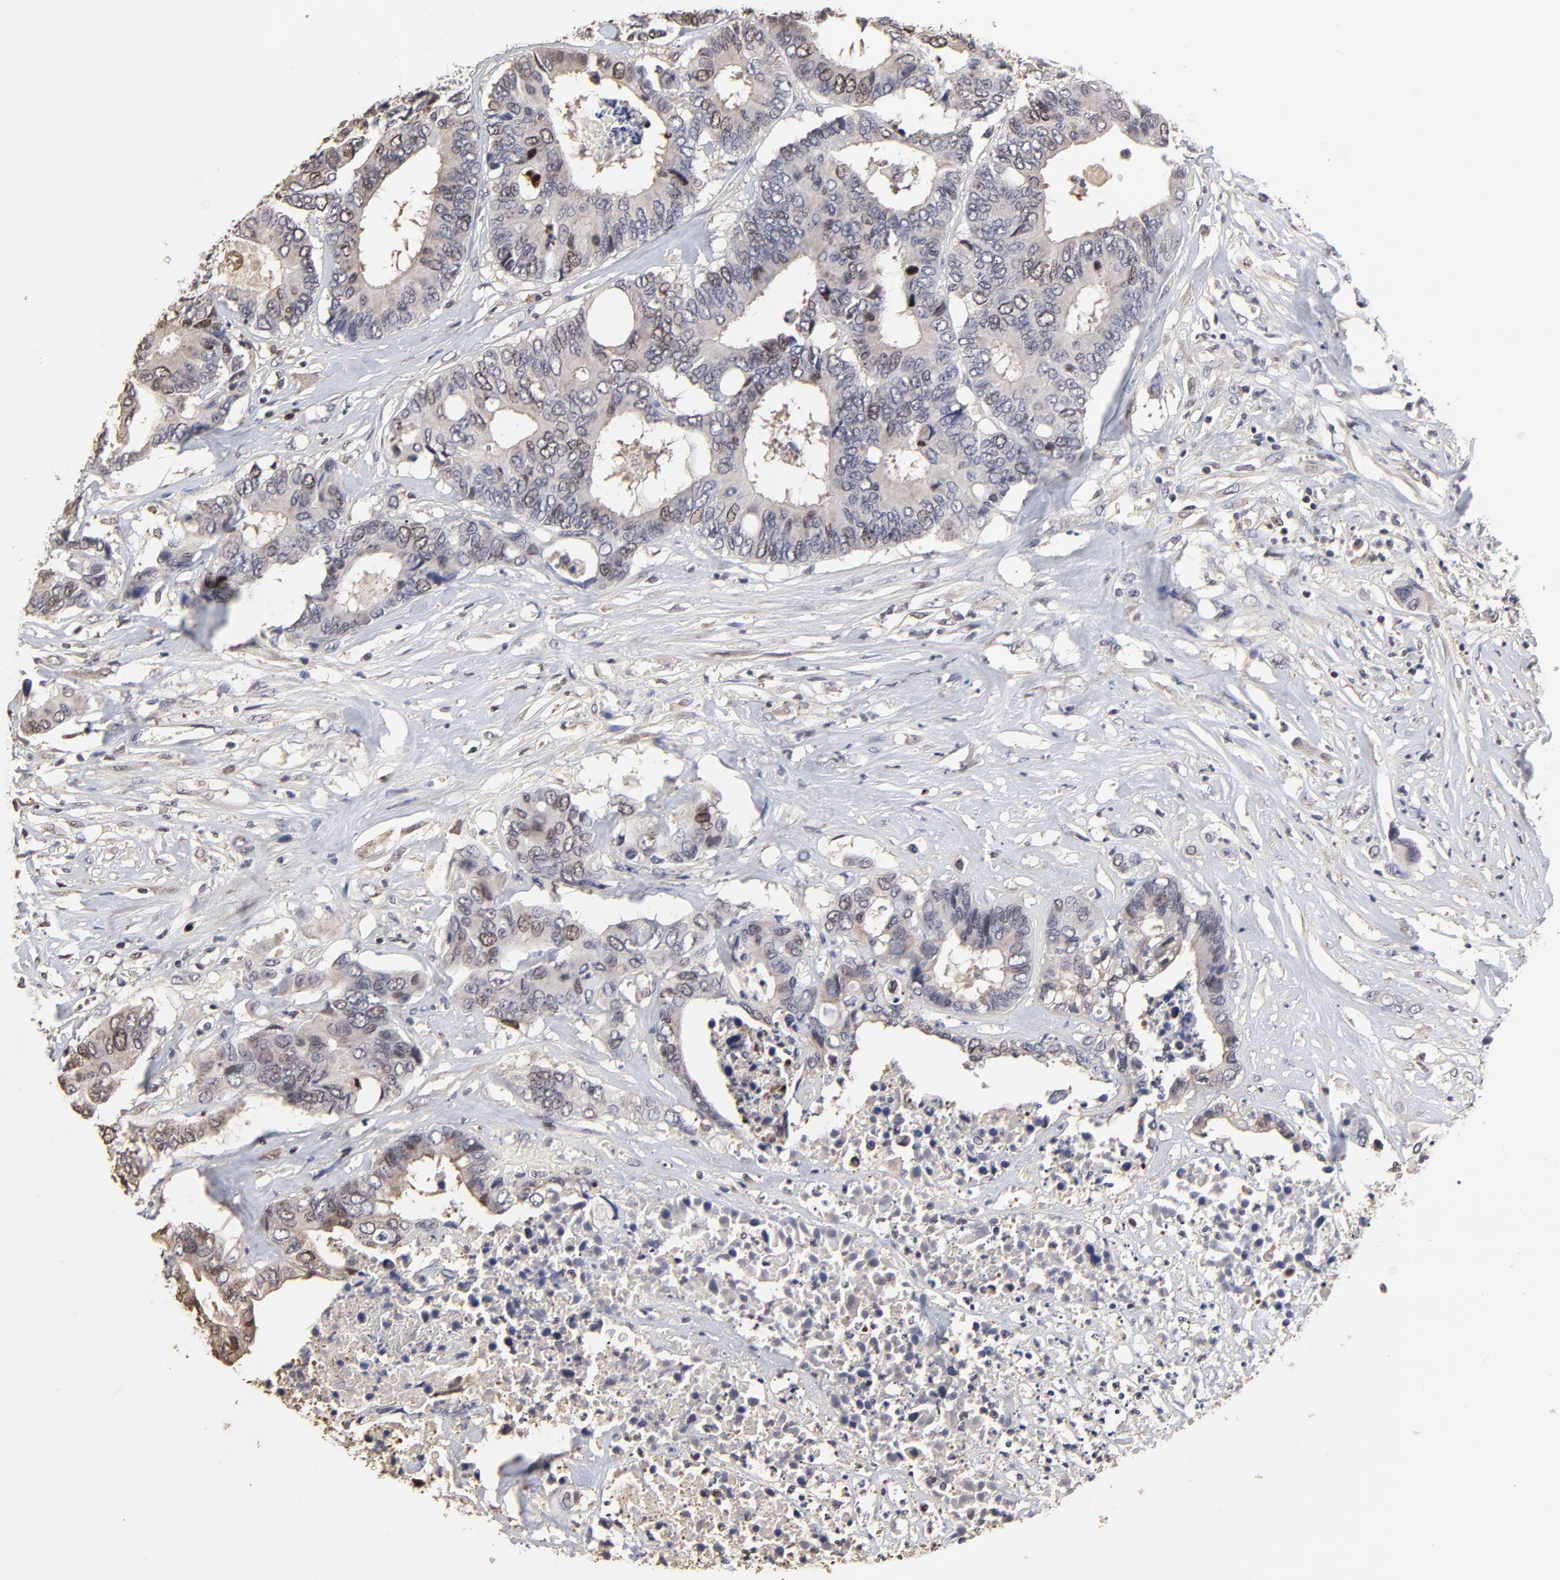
{"staining": {"intensity": "moderate", "quantity": "<25%", "location": "nuclear"}, "tissue": "colorectal cancer", "cell_type": "Tumor cells", "image_type": "cancer", "snomed": [{"axis": "morphology", "description": "Adenocarcinoma, NOS"}, {"axis": "topography", "description": "Rectum"}], "caption": "Protein expression by IHC exhibits moderate nuclear expression in approximately <25% of tumor cells in colorectal cancer. The protein is shown in brown color, while the nuclei are stained blue.", "gene": "BIRC5", "patient": {"sex": "male", "age": 55}}